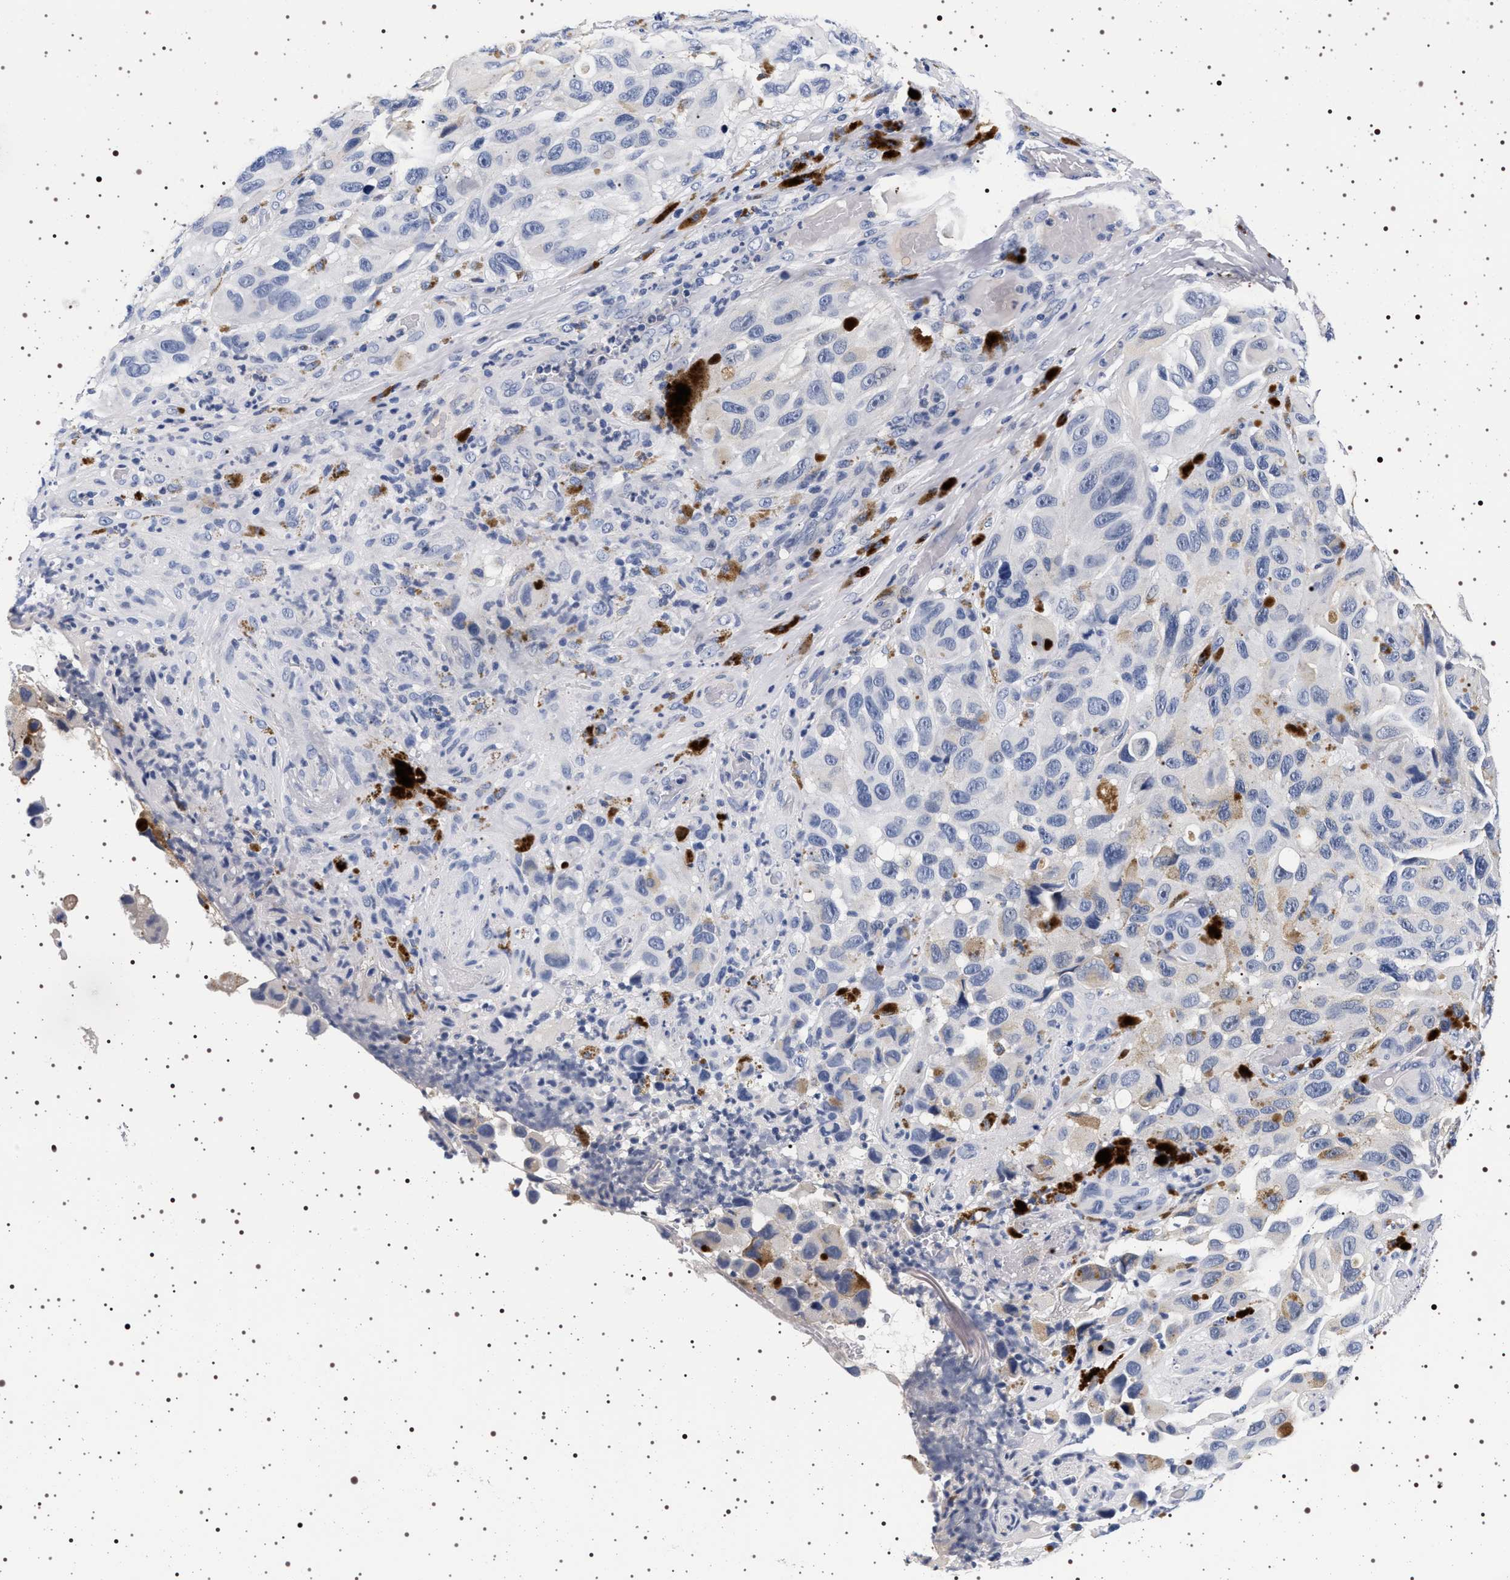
{"staining": {"intensity": "negative", "quantity": "none", "location": "none"}, "tissue": "melanoma", "cell_type": "Tumor cells", "image_type": "cancer", "snomed": [{"axis": "morphology", "description": "Malignant melanoma, NOS"}, {"axis": "topography", "description": "Skin"}], "caption": "Tumor cells are negative for brown protein staining in malignant melanoma. (DAB IHC with hematoxylin counter stain).", "gene": "MAPK10", "patient": {"sex": "female", "age": 73}}